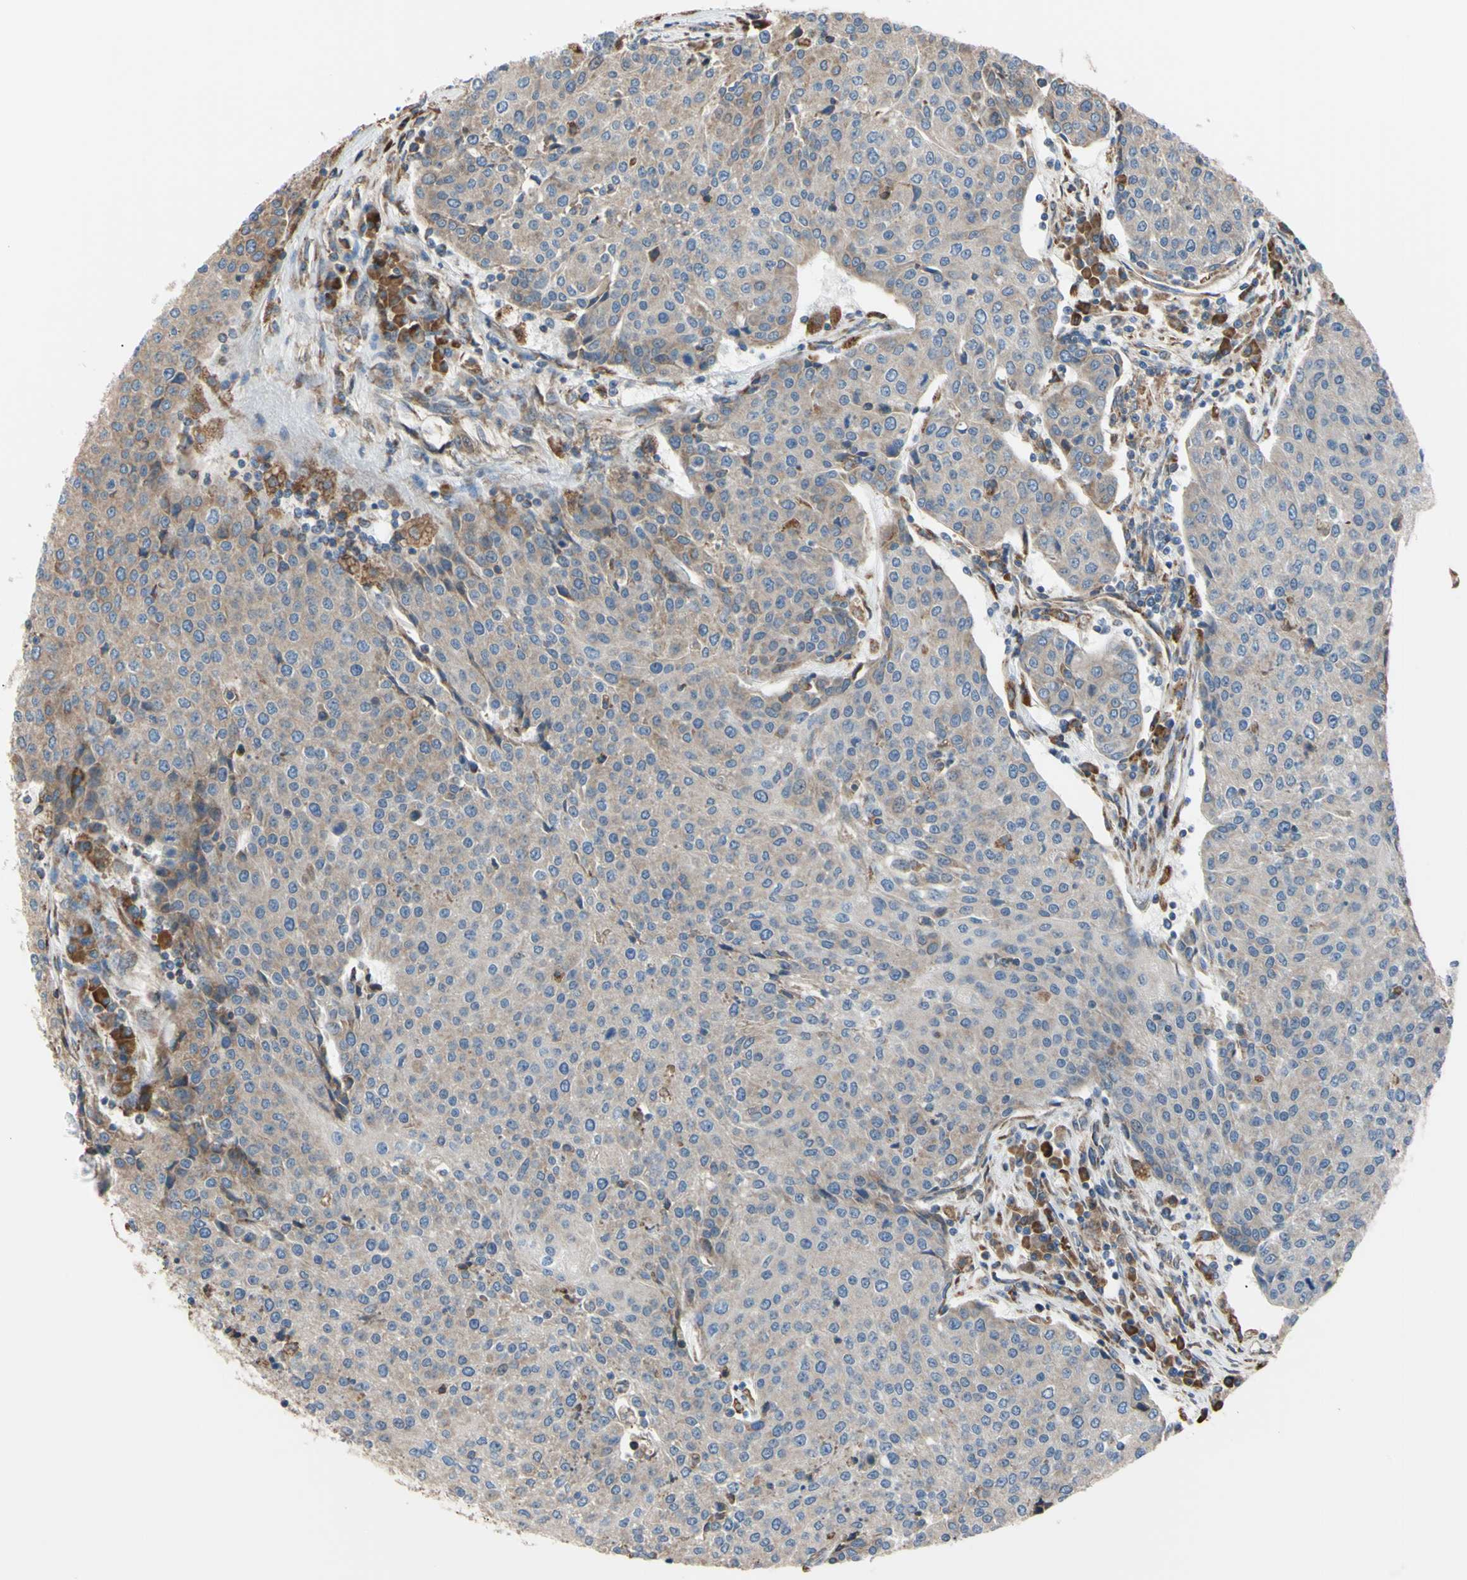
{"staining": {"intensity": "weak", "quantity": "25%-75%", "location": "cytoplasmic/membranous"}, "tissue": "urothelial cancer", "cell_type": "Tumor cells", "image_type": "cancer", "snomed": [{"axis": "morphology", "description": "Urothelial carcinoma, High grade"}, {"axis": "topography", "description": "Urinary bladder"}], "caption": "Protein staining shows weak cytoplasmic/membranous staining in approximately 25%-75% of tumor cells in urothelial cancer.", "gene": "BMF", "patient": {"sex": "female", "age": 85}}